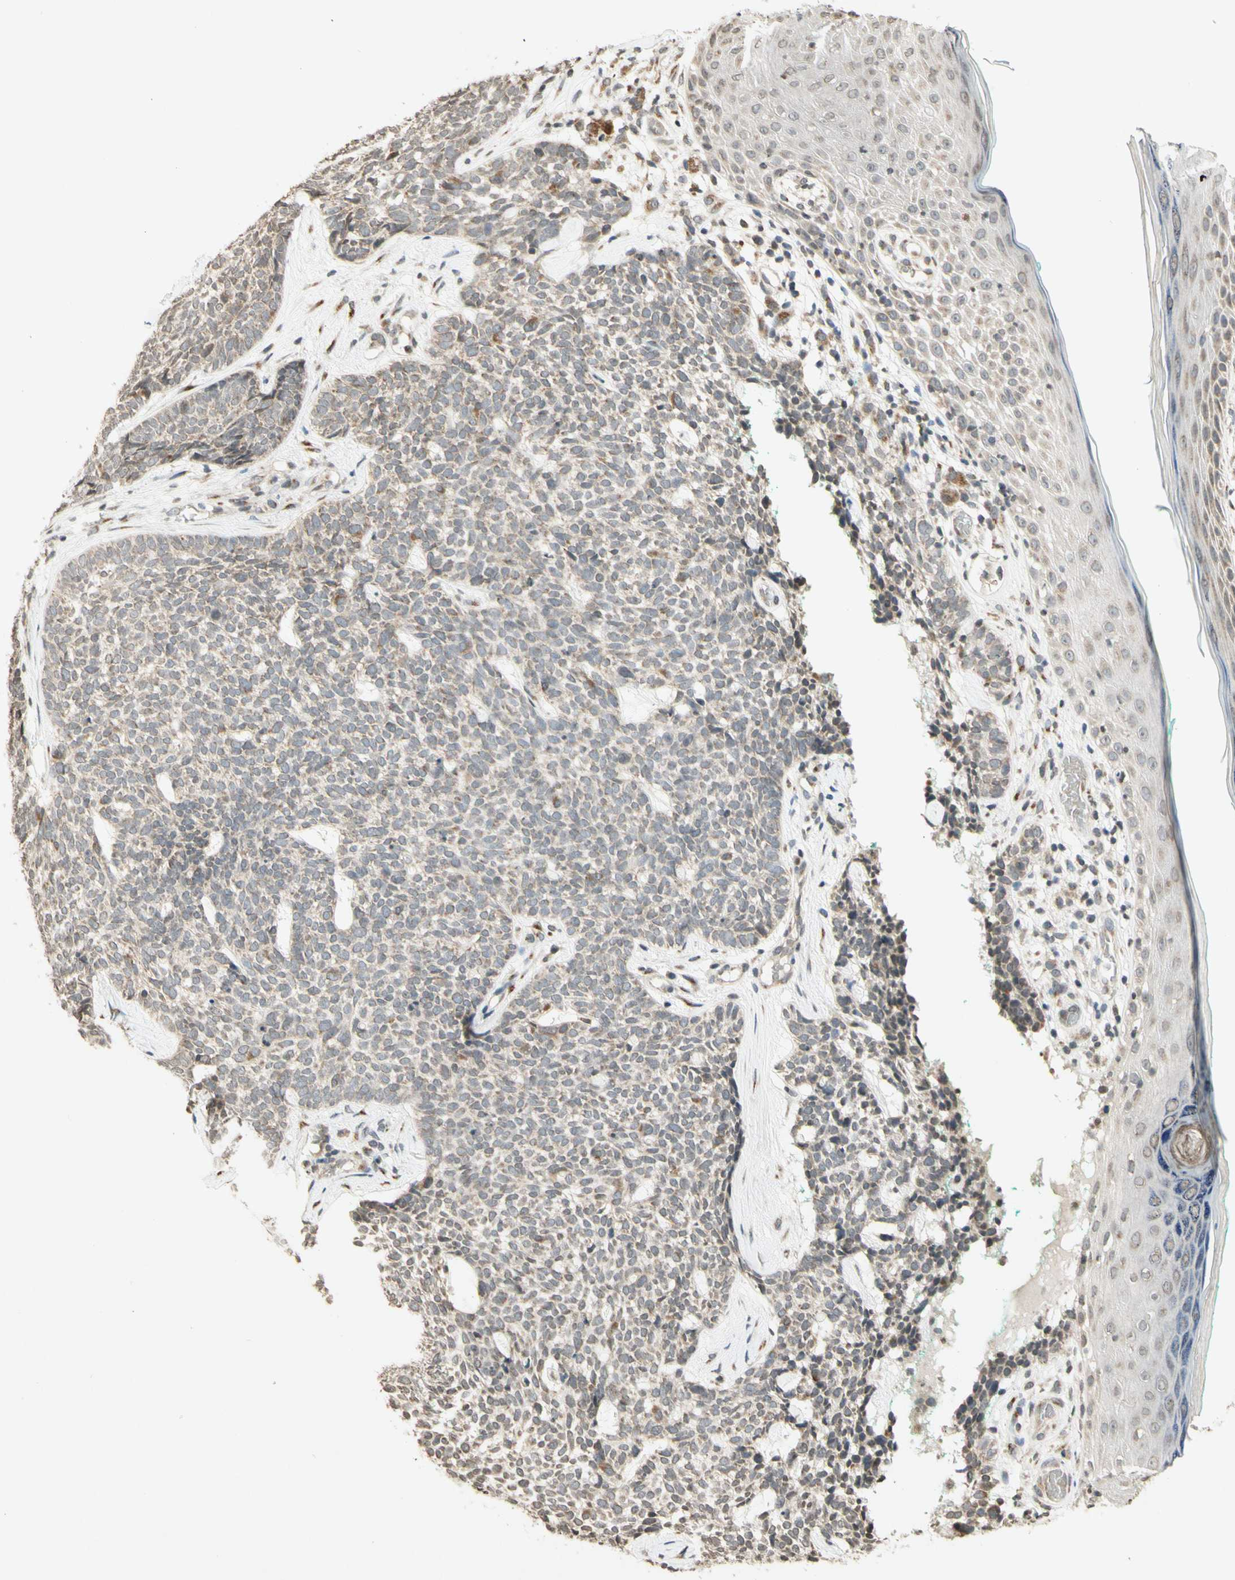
{"staining": {"intensity": "weak", "quantity": "25%-75%", "location": "cytoplasmic/membranous"}, "tissue": "skin cancer", "cell_type": "Tumor cells", "image_type": "cancer", "snomed": [{"axis": "morphology", "description": "Basal cell carcinoma"}, {"axis": "topography", "description": "Skin"}], "caption": "Immunohistochemistry (DAB) staining of human skin basal cell carcinoma shows weak cytoplasmic/membranous protein staining in about 25%-75% of tumor cells. (DAB IHC with brightfield microscopy, high magnification).", "gene": "CCNI", "patient": {"sex": "female", "age": 84}}